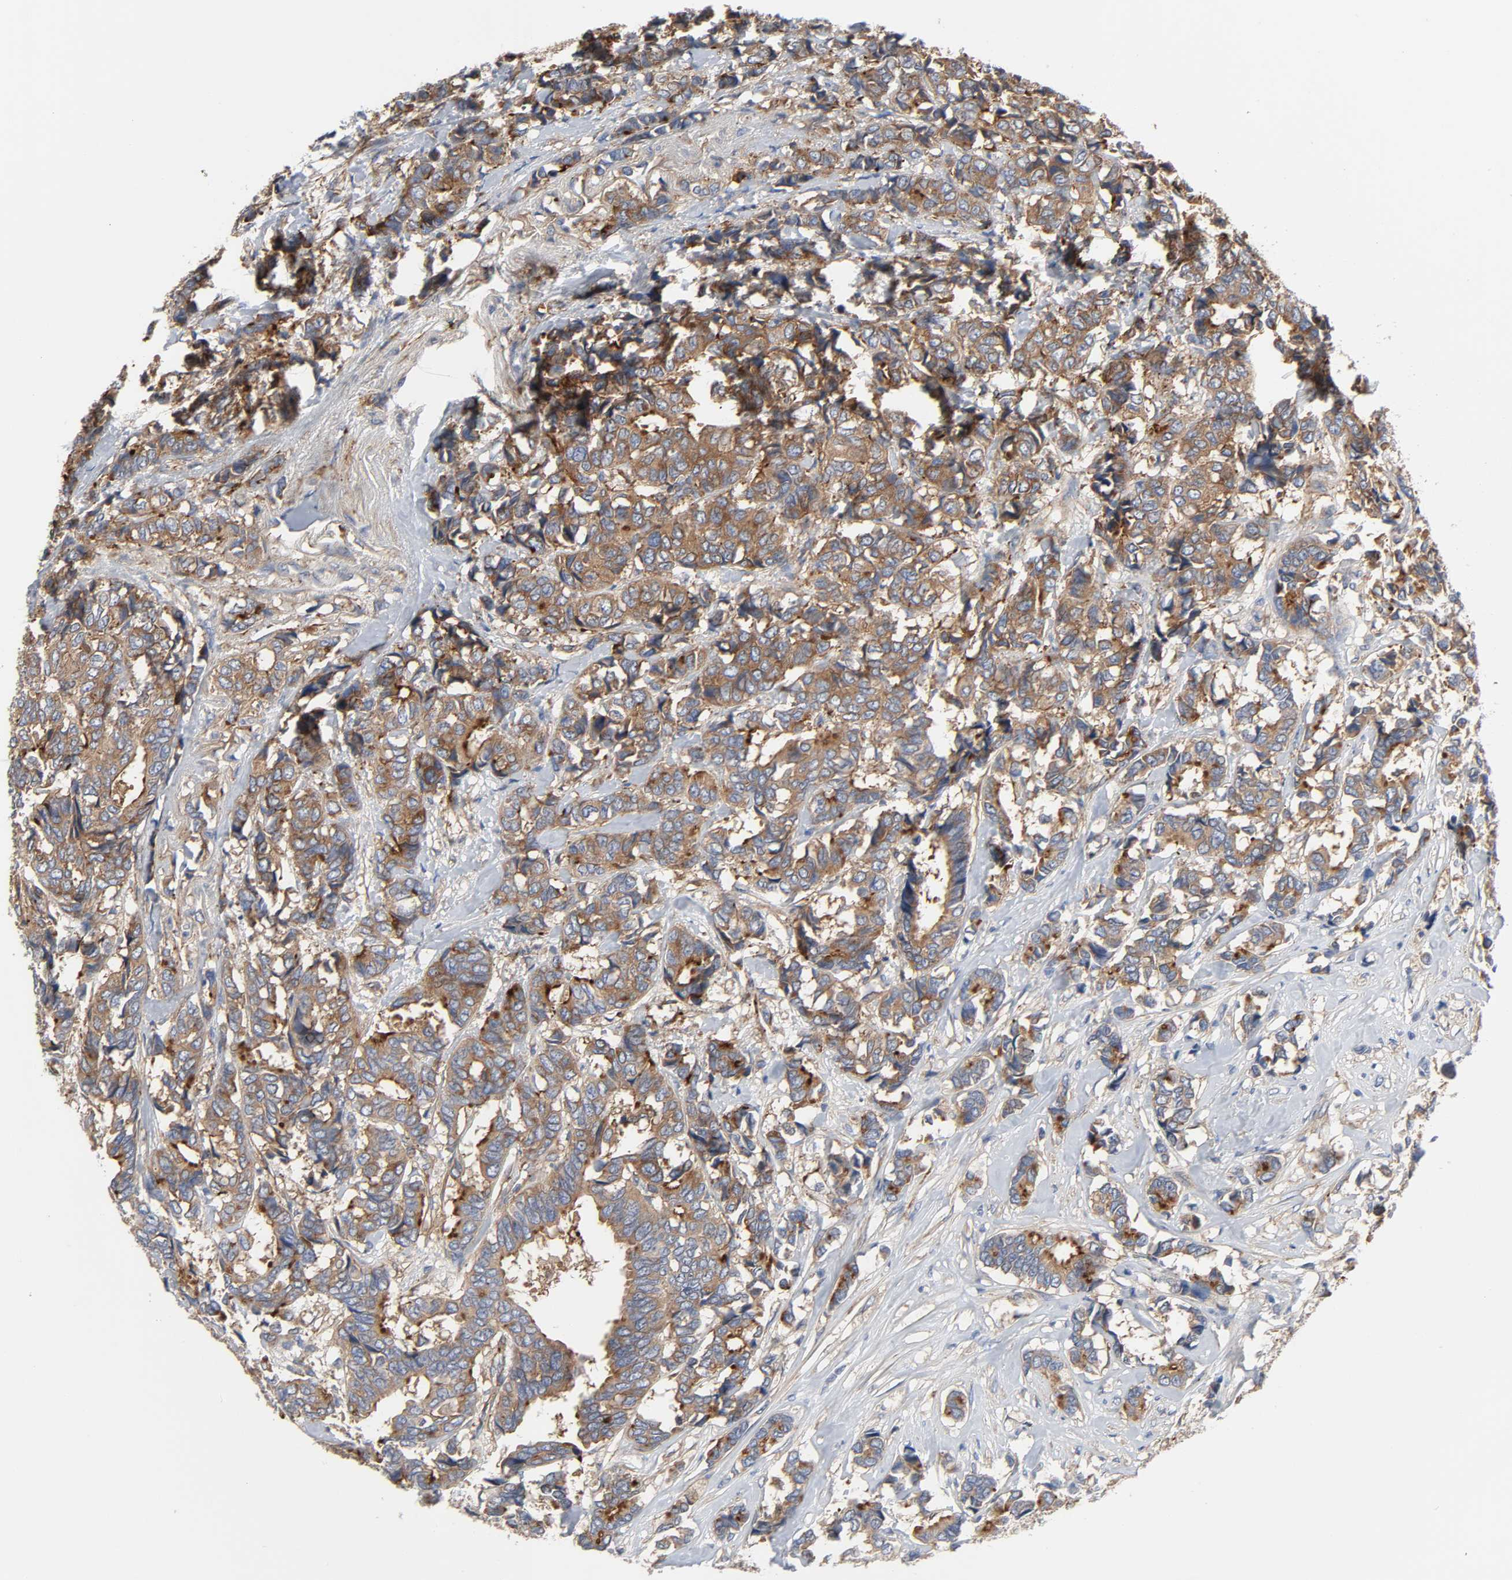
{"staining": {"intensity": "strong", "quantity": ">75%", "location": "cytoplasmic/membranous"}, "tissue": "breast cancer", "cell_type": "Tumor cells", "image_type": "cancer", "snomed": [{"axis": "morphology", "description": "Duct carcinoma"}, {"axis": "topography", "description": "Breast"}], "caption": "IHC image of breast cancer (infiltrating ductal carcinoma) stained for a protein (brown), which reveals high levels of strong cytoplasmic/membranous expression in approximately >75% of tumor cells.", "gene": "ARHGAP1", "patient": {"sex": "female", "age": 87}}